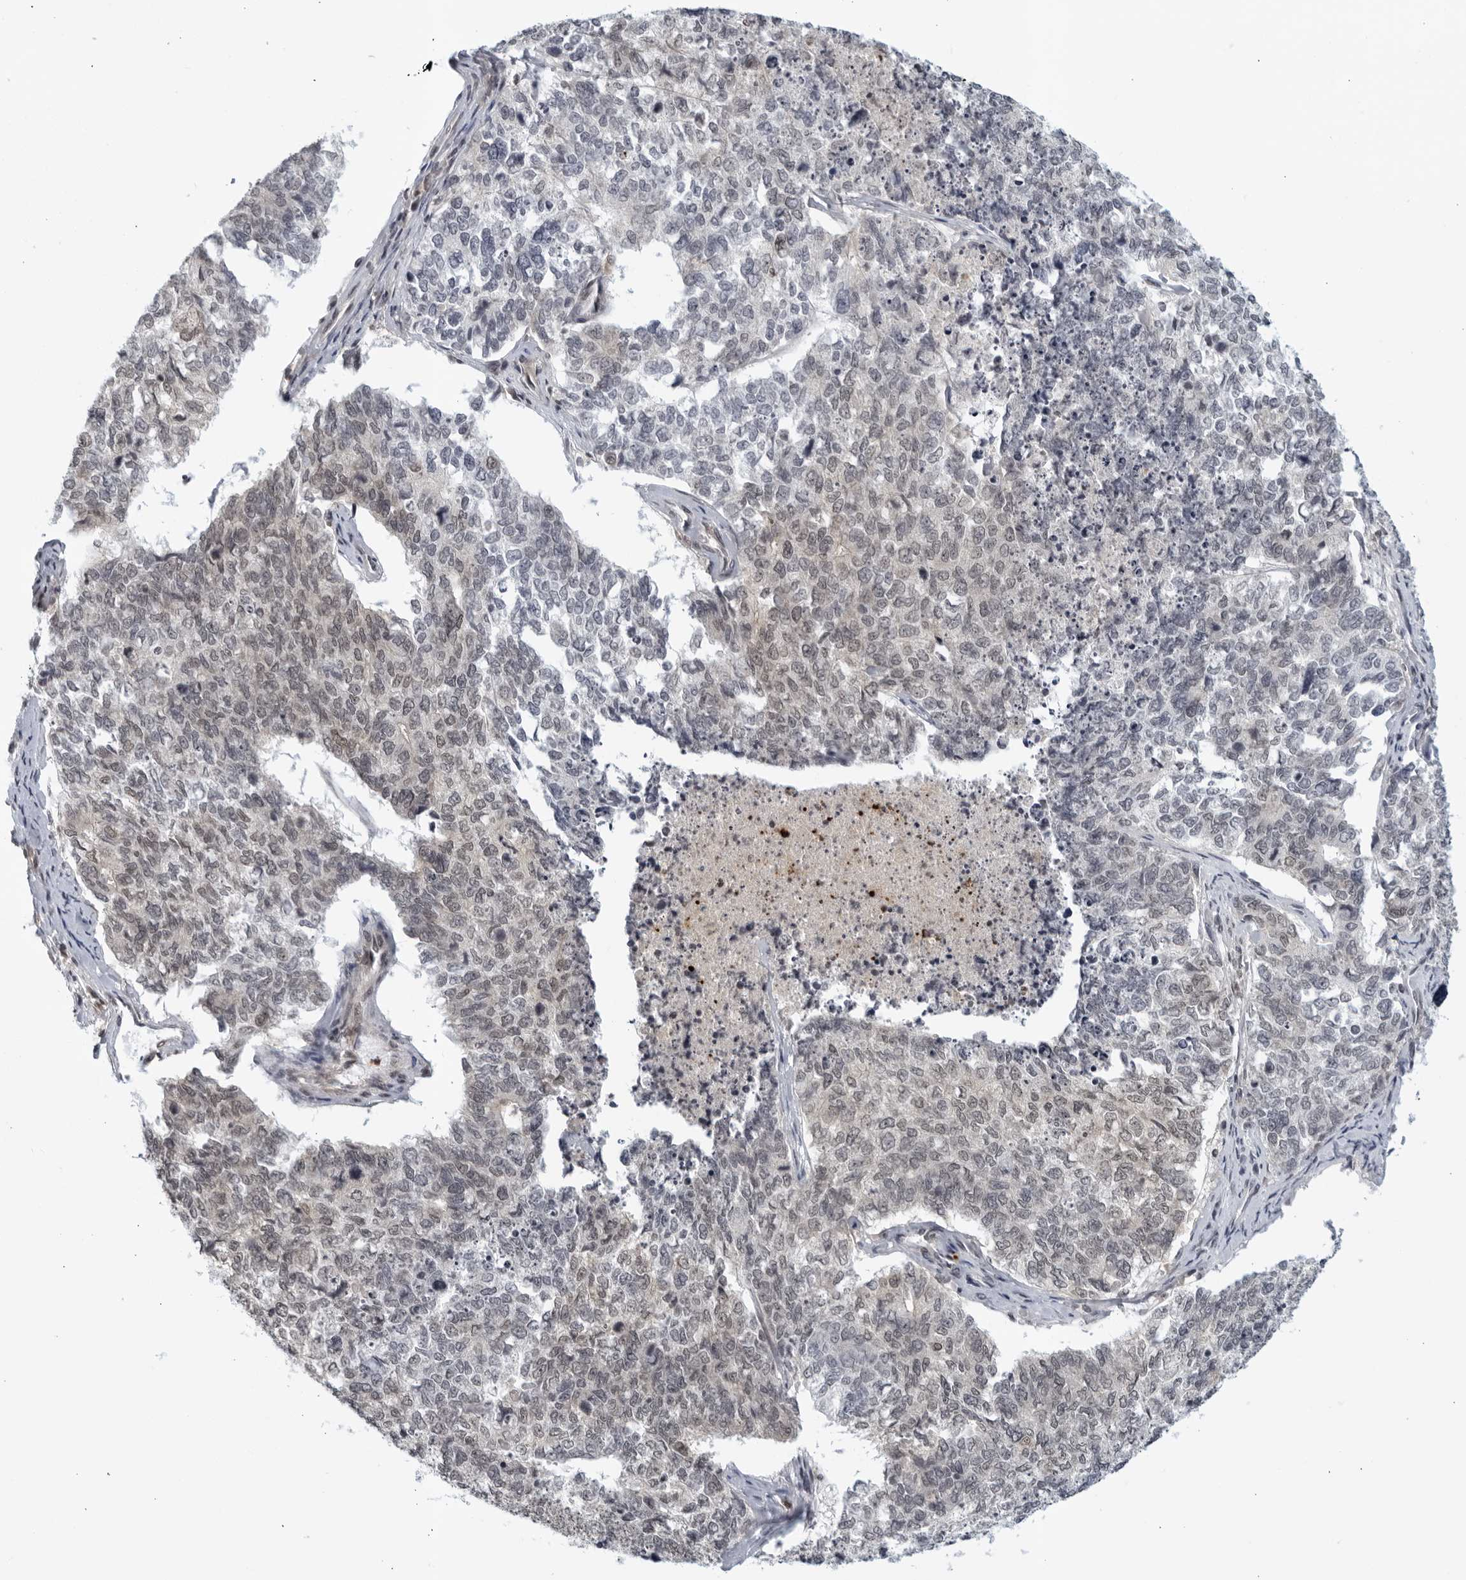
{"staining": {"intensity": "weak", "quantity": "25%-75%", "location": "nuclear"}, "tissue": "cervical cancer", "cell_type": "Tumor cells", "image_type": "cancer", "snomed": [{"axis": "morphology", "description": "Squamous cell carcinoma, NOS"}, {"axis": "topography", "description": "Cervix"}], "caption": "The photomicrograph demonstrates staining of cervical squamous cell carcinoma, revealing weak nuclear protein staining (brown color) within tumor cells. Nuclei are stained in blue.", "gene": "CC2D1B", "patient": {"sex": "female", "age": 63}}